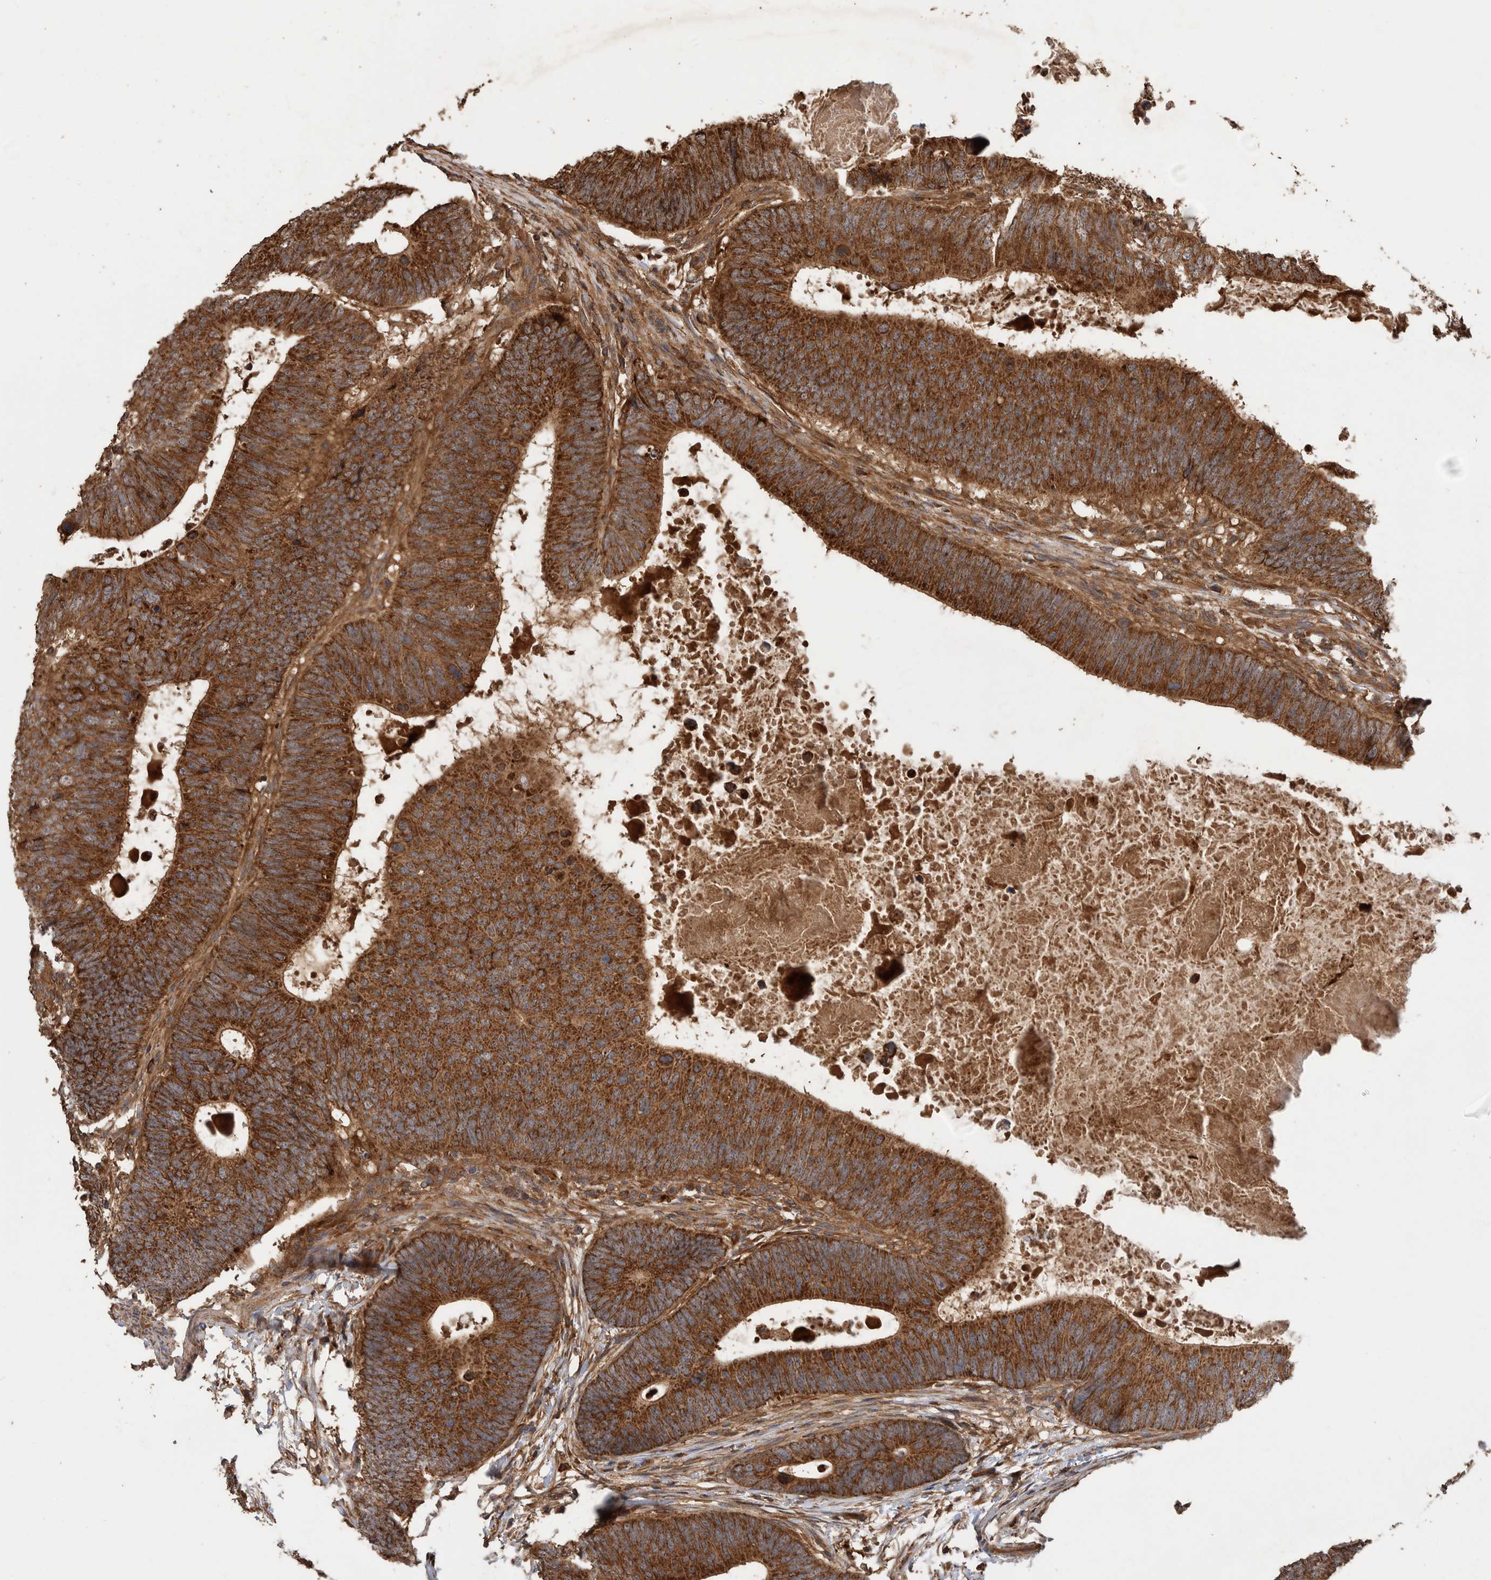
{"staining": {"intensity": "strong", "quantity": ">75%", "location": "cytoplasmic/membranous"}, "tissue": "colorectal cancer", "cell_type": "Tumor cells", "image_type": "cancer", "snomed": [{"axis": "morphology", "description": "Adenocarcinoma, NOS"}, {"axis": "topography", "description": "Colon"}], "caption": "Protein analysis of adenocarcinoma (colorectal) tissue shows strong cytoplasmic/membranous staining in approximately >75% of tumor cells.", "gene": "TRIM16", "patient": {"sex": "male", "age": 56}}